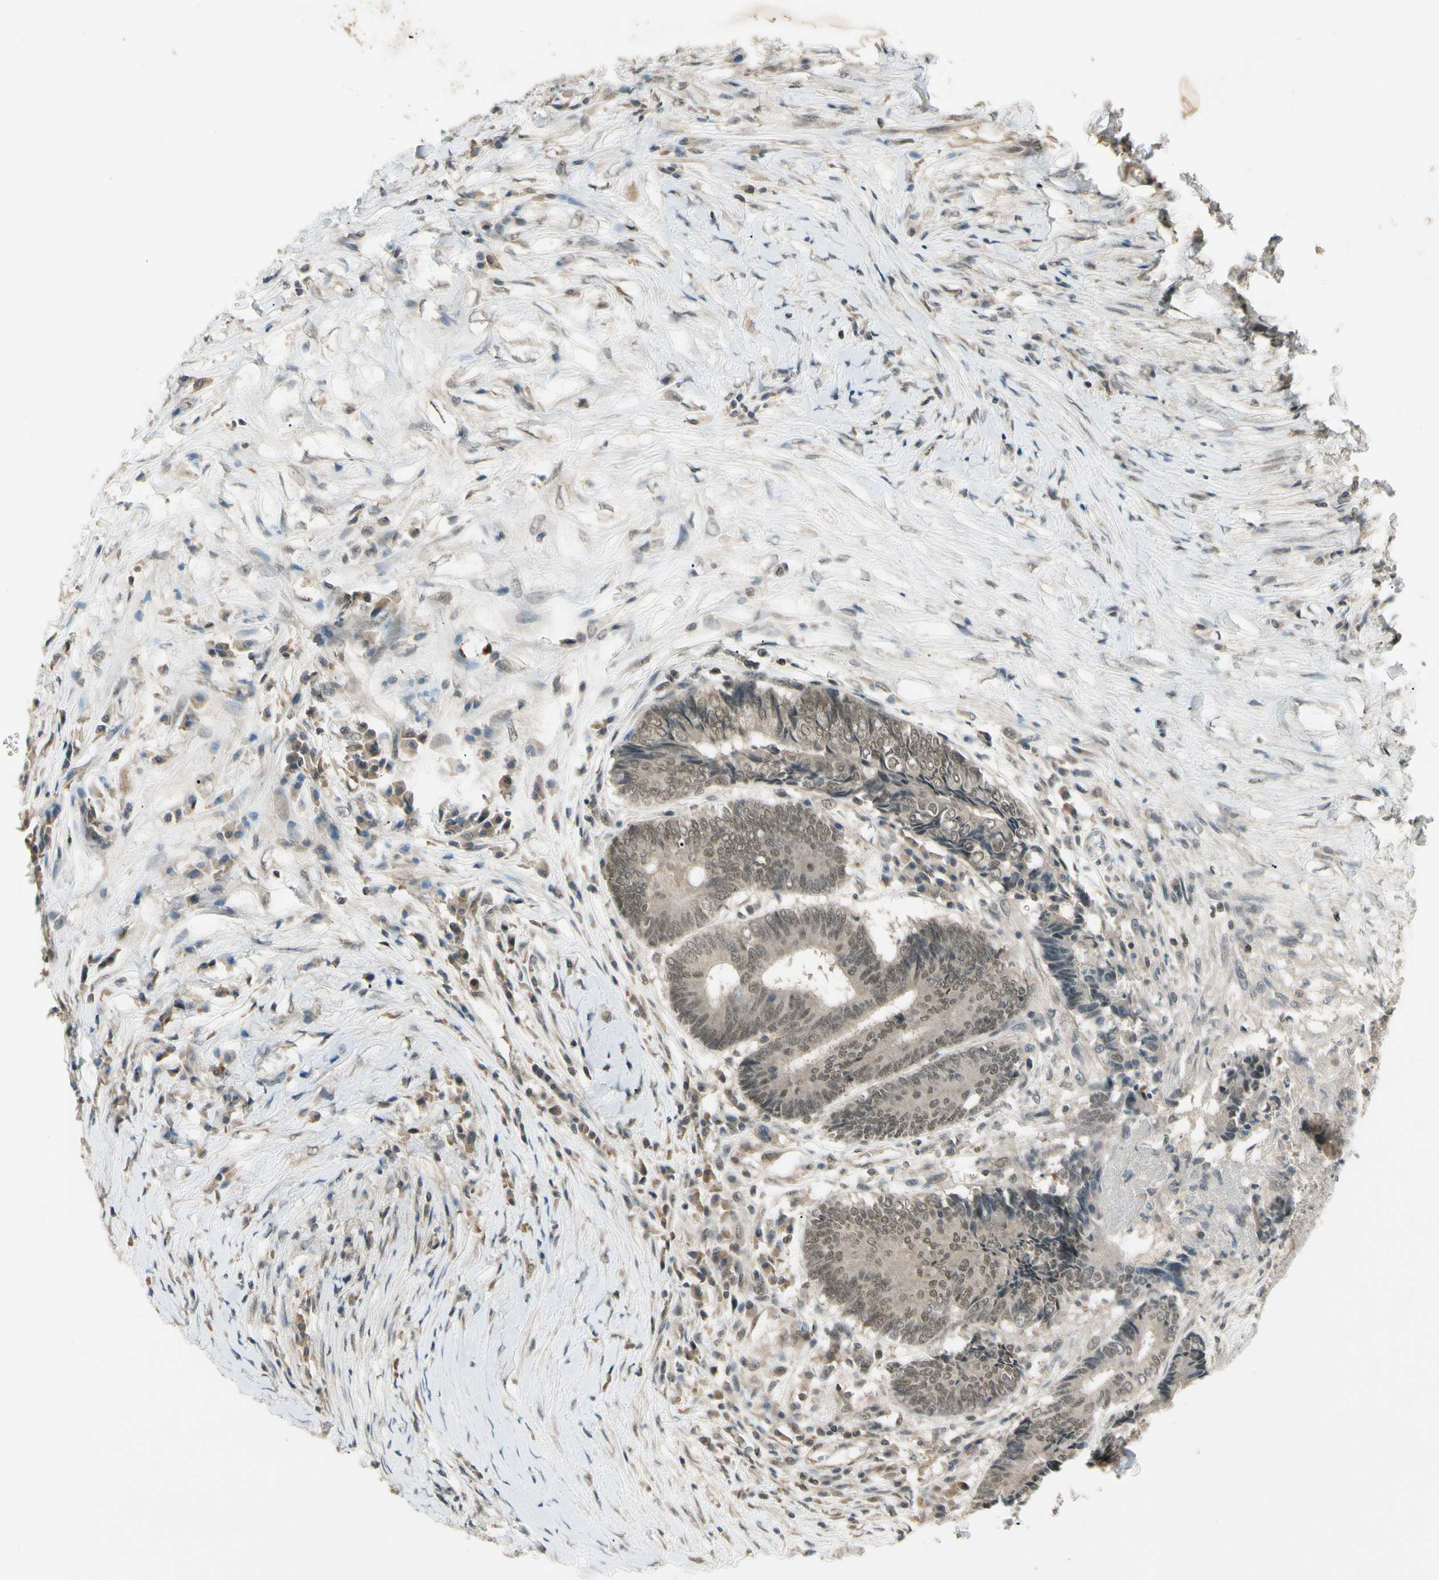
{"staining": {"intensity": "weak", "quantity": "25%-75%", "location": "cytoplasmic/membranous,nuclear"}, "tissue": "colorectal cancer", "cell_type": "Tumor cells", "image_type": "cancer", "snomed": [{"axis": "morphology", "description": "Adenocarcinoma, NOS"}, {"axis": "topography", "description": "Rectum"}], "caption": "Protein expression analysis of adenocarcinoma (colorectal) exhibits weak cytoplasmic/membranous and nuclear positivity in approximately 25%-75% of tumor cells.", "gene": "ZSCAN12", "patient": {"sex": "male", "age": 63}}